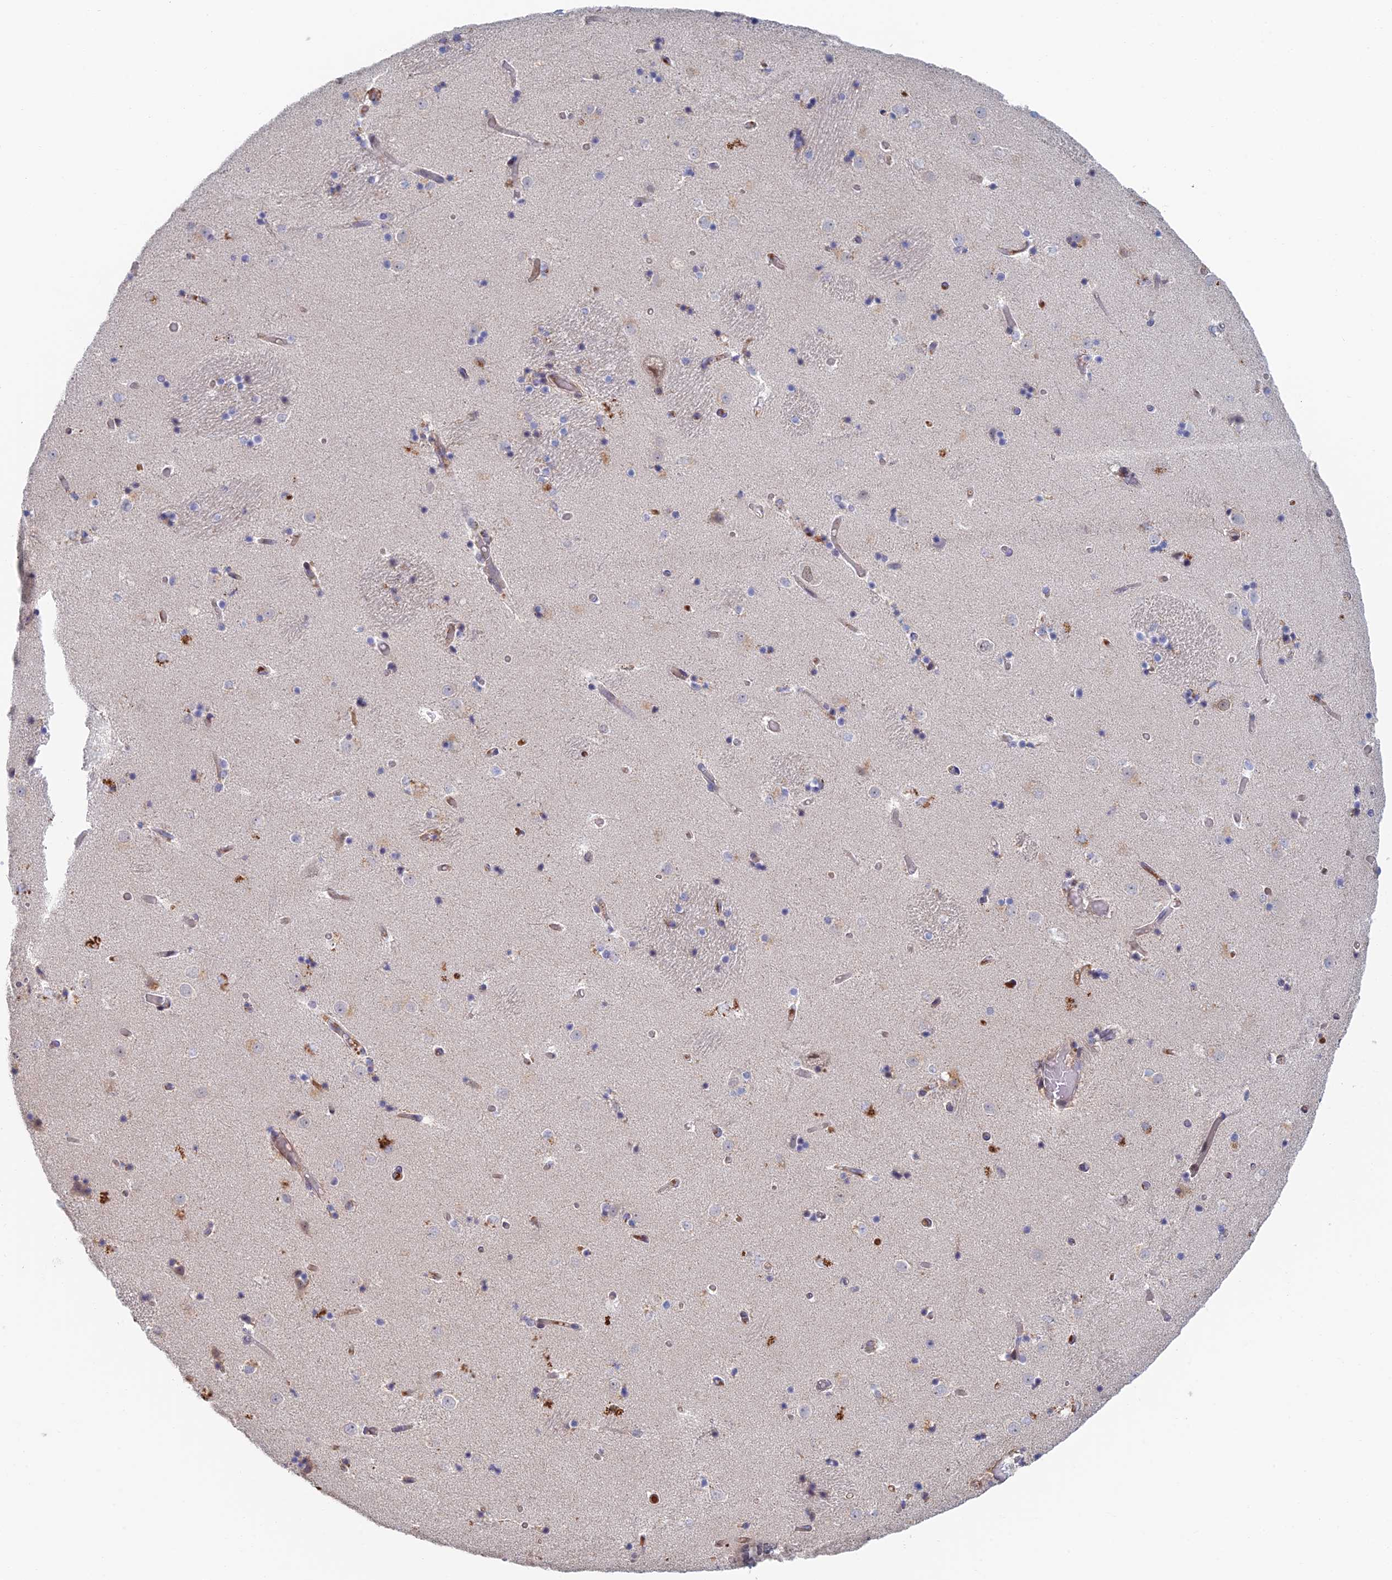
{"staining": {"intensity": "weak", "quantity": "<25%", "location": "cytoplasmic/membranous"}, "tissue": "caudate", "cell_type": "Glial cells", "image_type": "normal", "snomed": [{"axis": "morphology", "description": "Normal tissue, NOS"}, {"axis": "topography", "description": "Lateral ventricle wall"}], "caption": "Immunohistochemistry histopathology image of unremarkable caudate stained for a protein (brown), which shows no positivity in glial cells. (Brightfield microscopy of DAB immunohistochemistry at high magnification).", "gene": "ZUP1", "patient": {"sex": "female", "age": 52}}